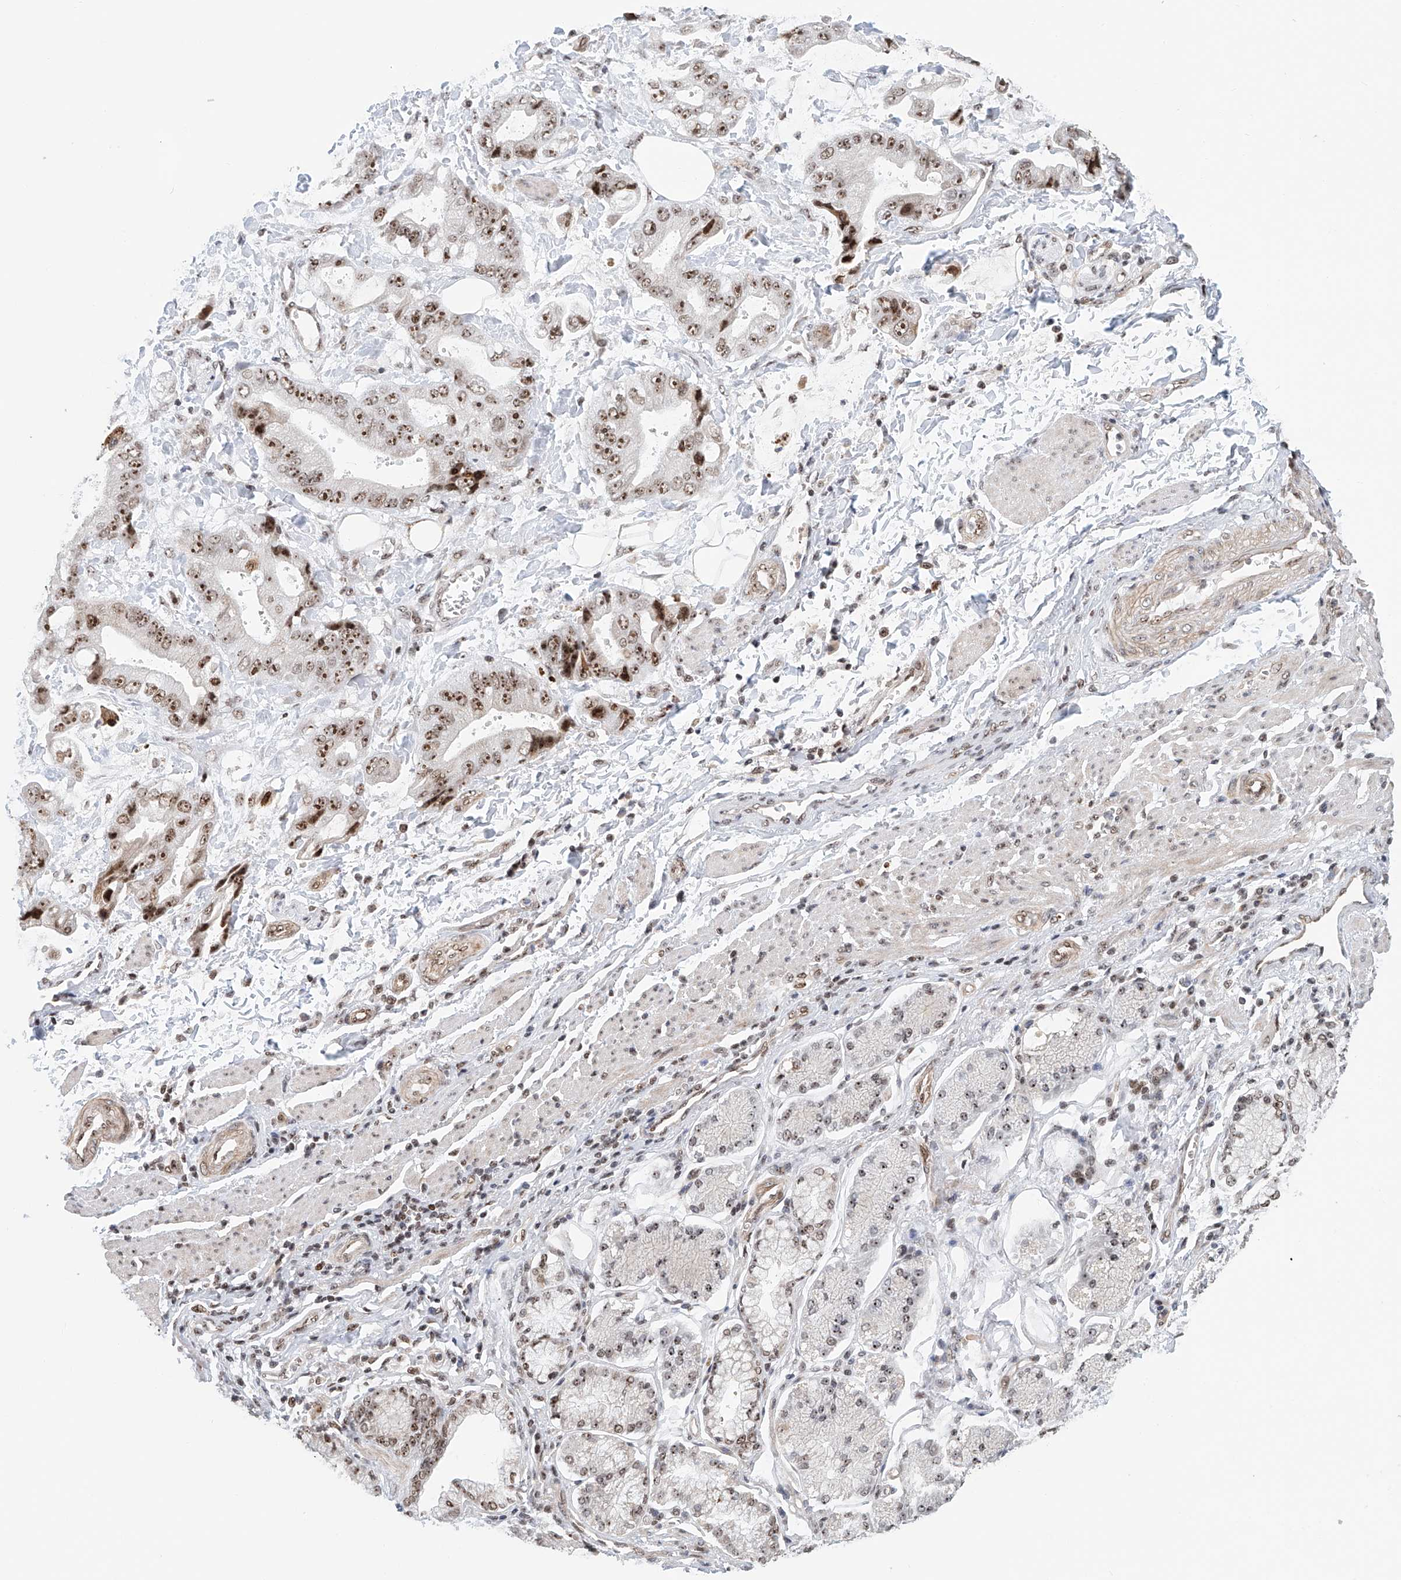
{"staining": {"intensity": "moderate", "quantity": ">75%", "location": "nuclear"}, "tissue": "stomach cancer", "cell_type": "Tumor cells", "image_type": "cancer", "snomed": [{"axis": "morphology", "description": "Adenocarcinoma, NOS"}, {"axis": "topography", "description": "Stomach"}], "caption": "Tumor cells exhibit medium levels of moderate nuclear staining in approximately >75% of cells in human adenocarcinoma (stomach). (DAB (3,3'-diaminobenzidine) IHC with brightfield microscopy, high magnification).", "gene": "PRUNE2", "patient": {"sex": "male", "age": 62}}